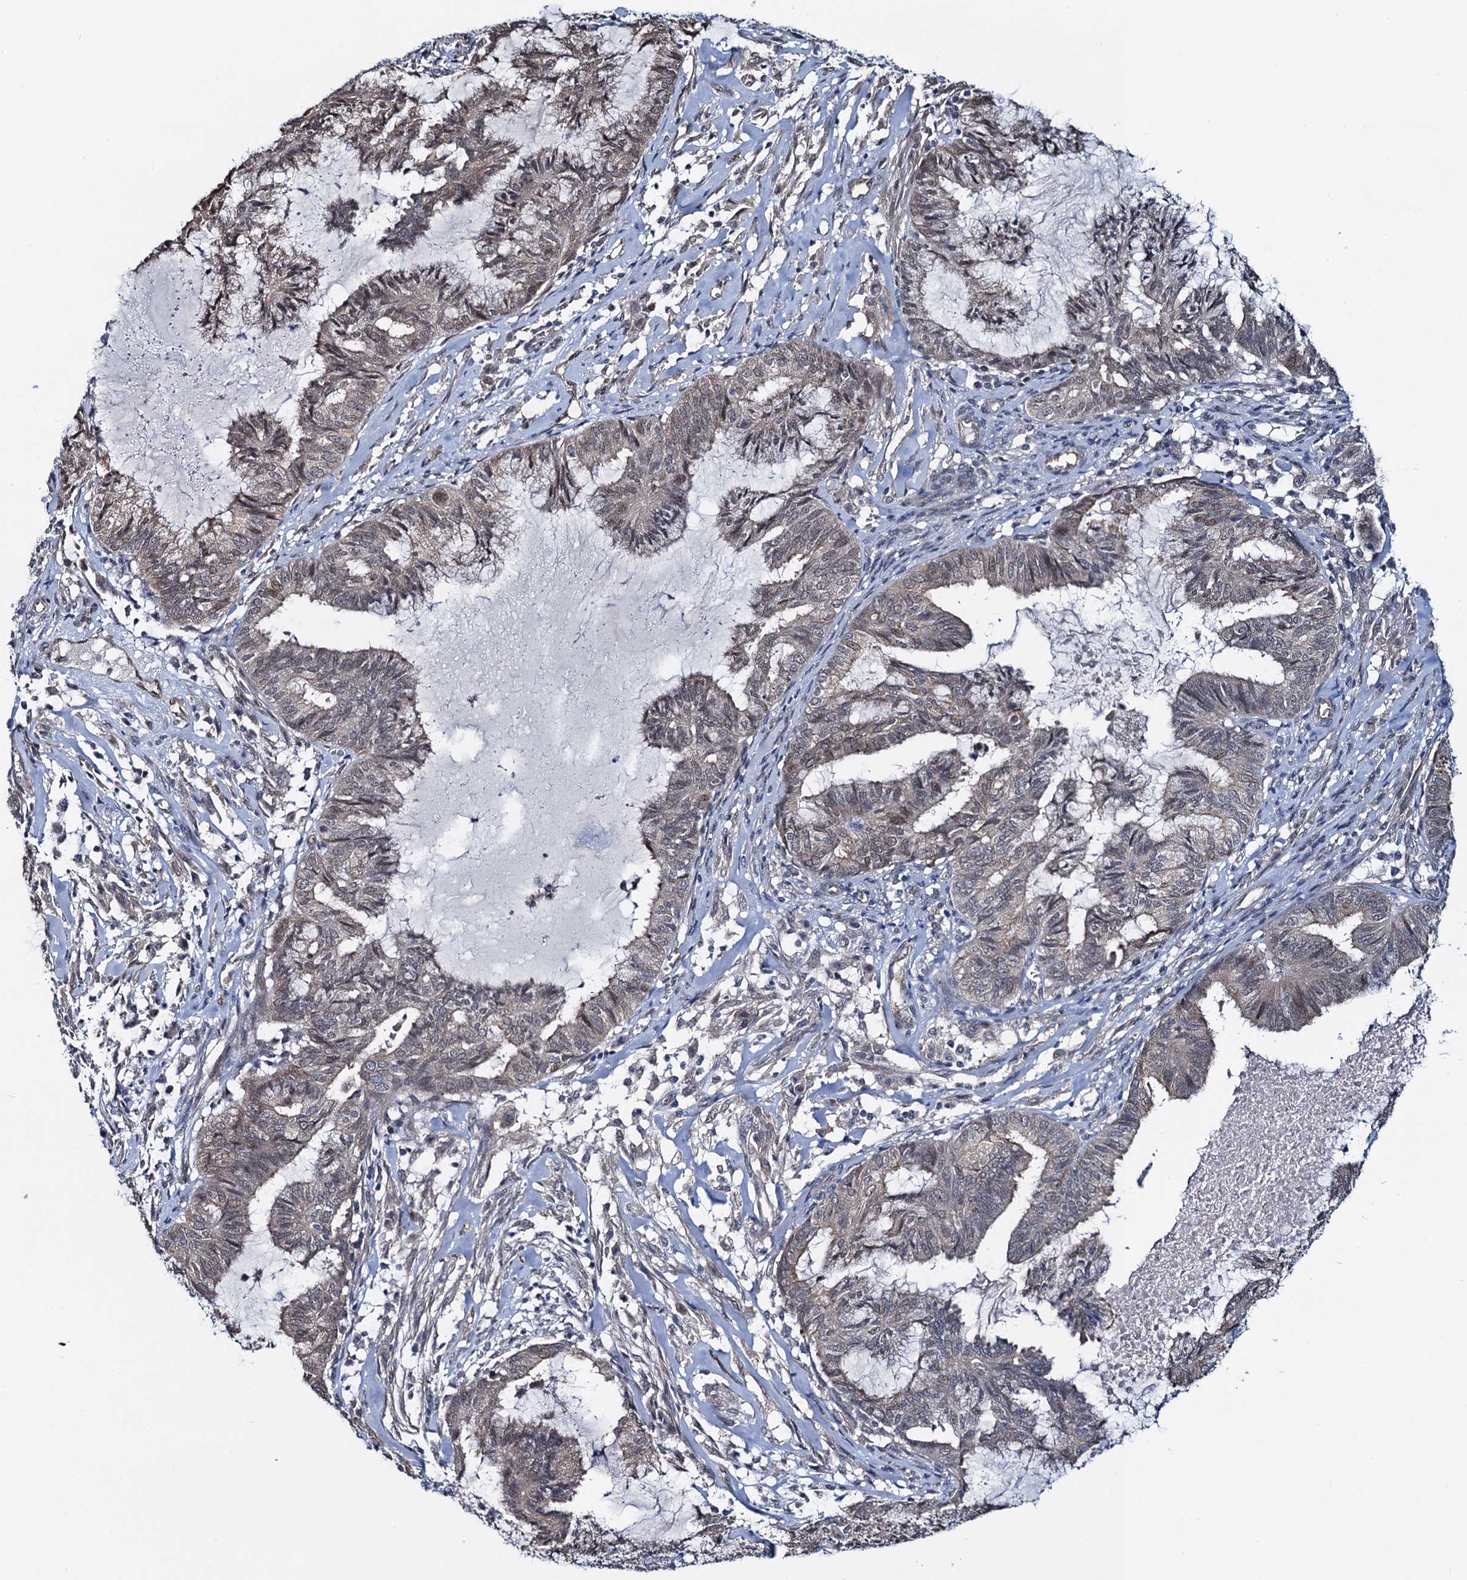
{"staining": {"intensity": "weak", "quantity": "<25%", "location": "cytoplasmic/membranous"}, "tissue": "endometrial cancer", "cell_type": "Tumor cells", "image_type": "cancer", "snomed": [{"axis": "morphology", "description": "Adenocarcinoma, NOS"}, {"axis": "topography", "description": "Endometrium"}], "caption": "The IHC histopathology image has no significant staining in tumor cells of endometrial cancer (adenocarcinoma) tissue.", "gene": "EVX2", "patient": {"sex": "female", "age": 86}}